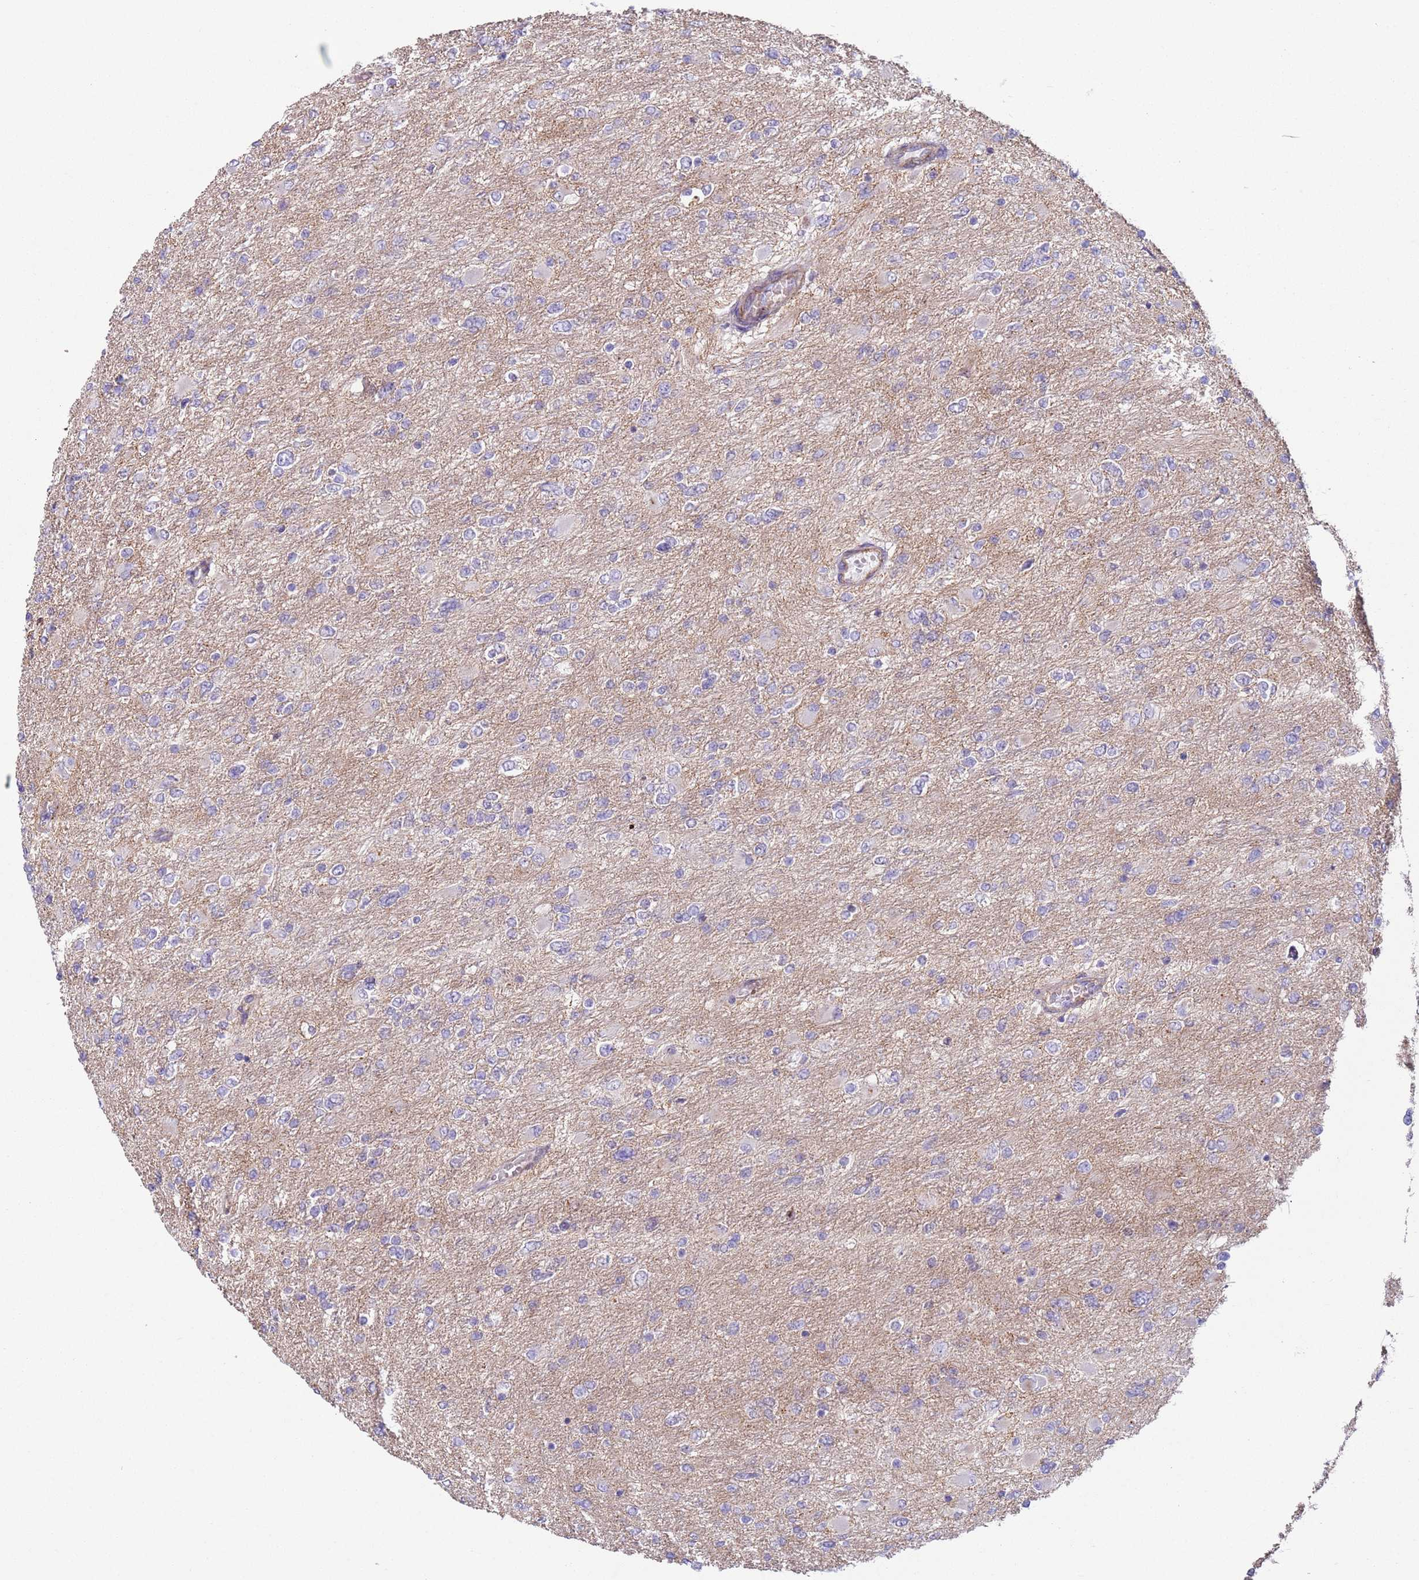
{"staining": {"intensity": "negative", "quantity": "none", "location": "none"}, "tissue": "glioma", "cell_type": "Tumor cells", "image_type": "cancer", "snomed": [{"axis": "morphology", "description": "Glioma, malignant, High grade"}, {"axis": "topography", "description": "Cerebral cortex"}], "caption": "Immunohistochemistry photomicrograph of human malignant glioma (high-grade) stained for a protein (brown), which shows no expression in tumor cells. (DAB IHC, high magnification).", "gene": "HEATR1", "patient": {"sex": "female", "age": 36}}